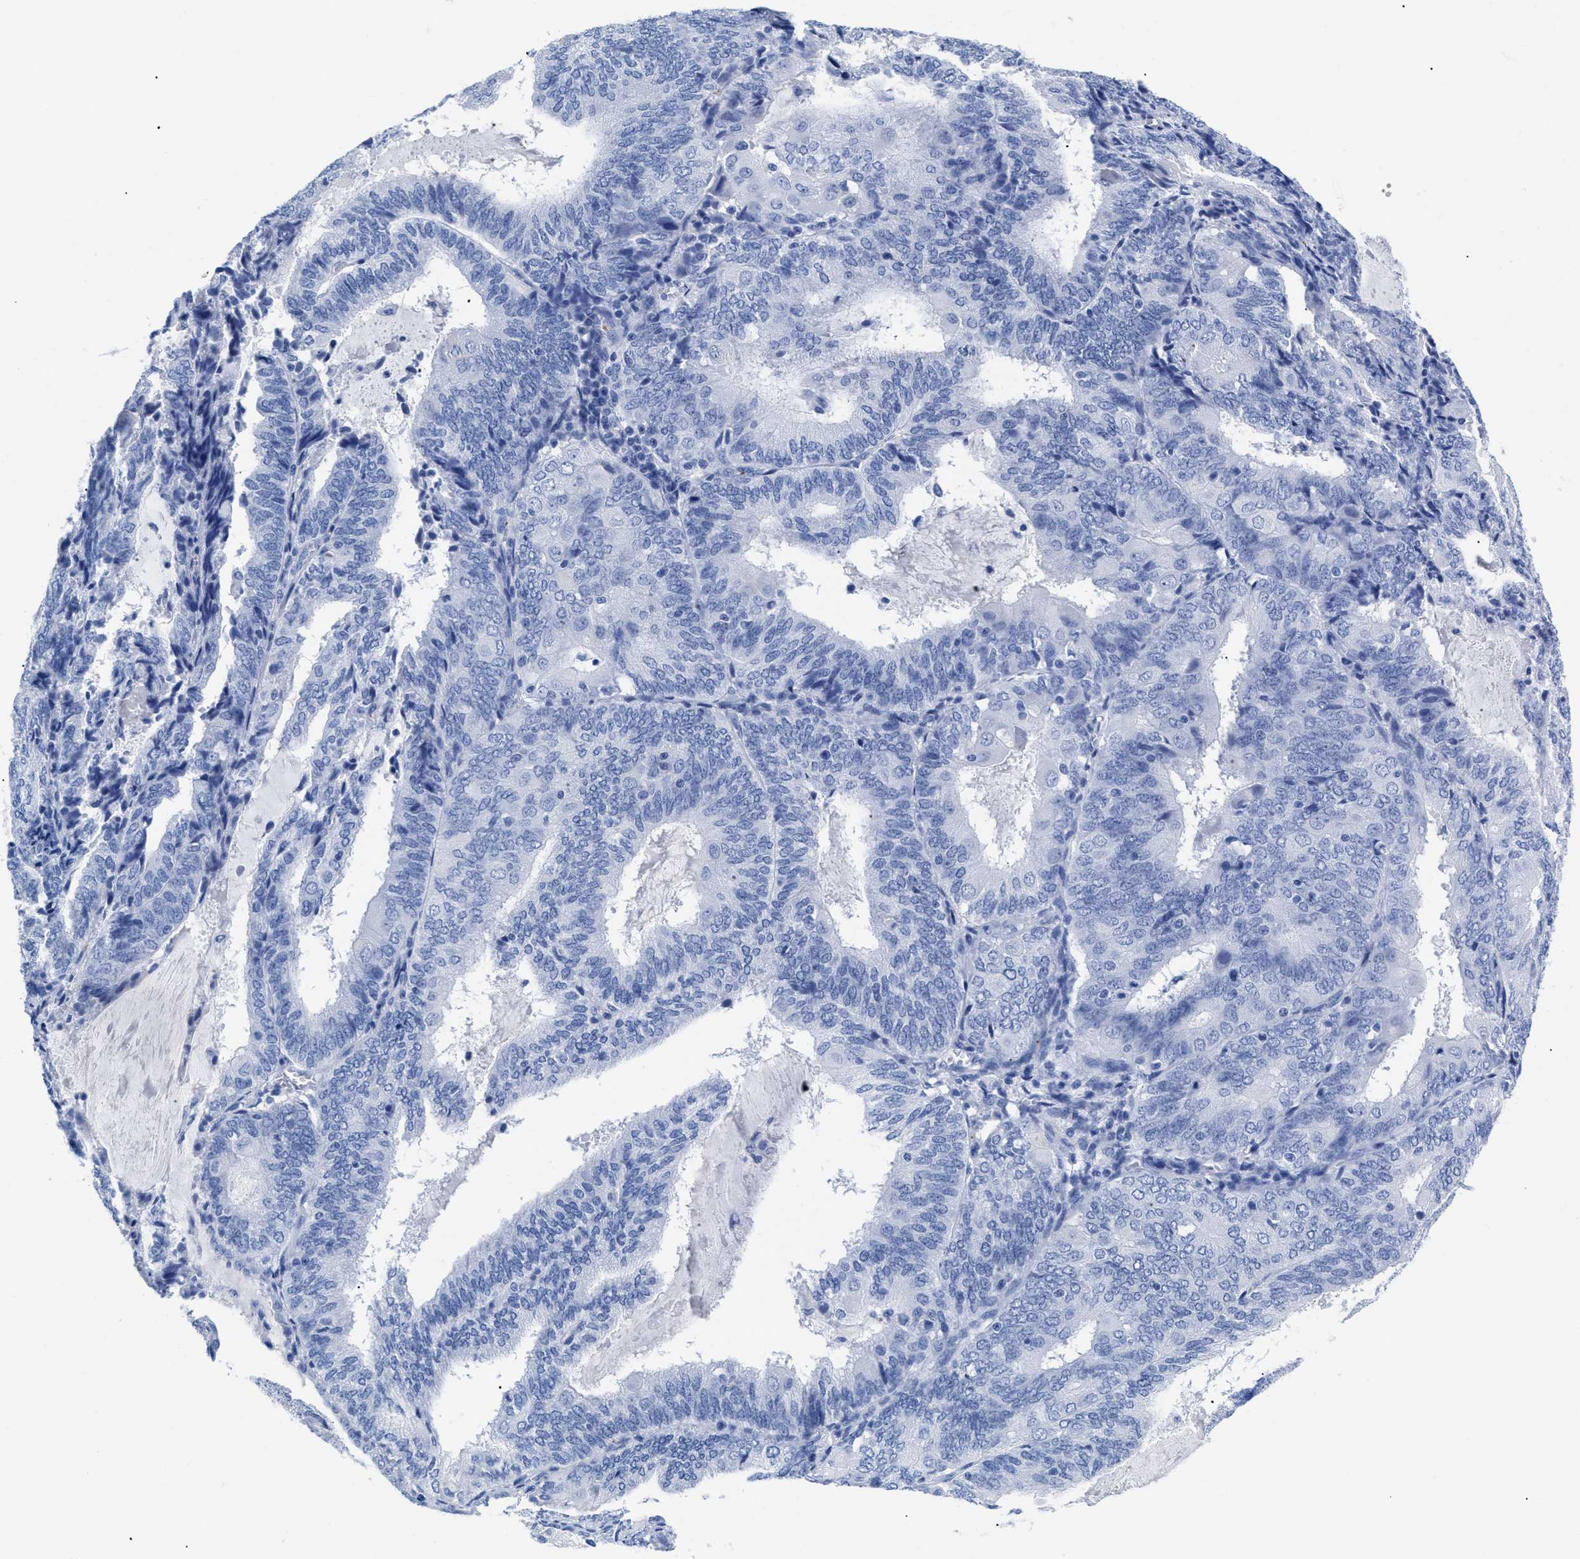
{"staining": {"intensity": "negative", "quantity": "none", "location": "none"}, "tissue": "endometrial cancer", "cell_type": "Tumor cells", "image_type": "cancer", "snomed": [{"axis": "morphology", "description": "Adenocarcinoma, NOS"}, {"axis": "topography", "description": "Endometrium"}], "caption": "This is a histopathology image of IHC staining of endometrial cancer, which shows no expression in tumor cells. Brightfield microscopy of immunohistochemistry stained with DAB (brown) and hematoxylin (blue), captured at high magnification.", "gene": "TREML1", "patient": {"sex": "female", "age": 81}}